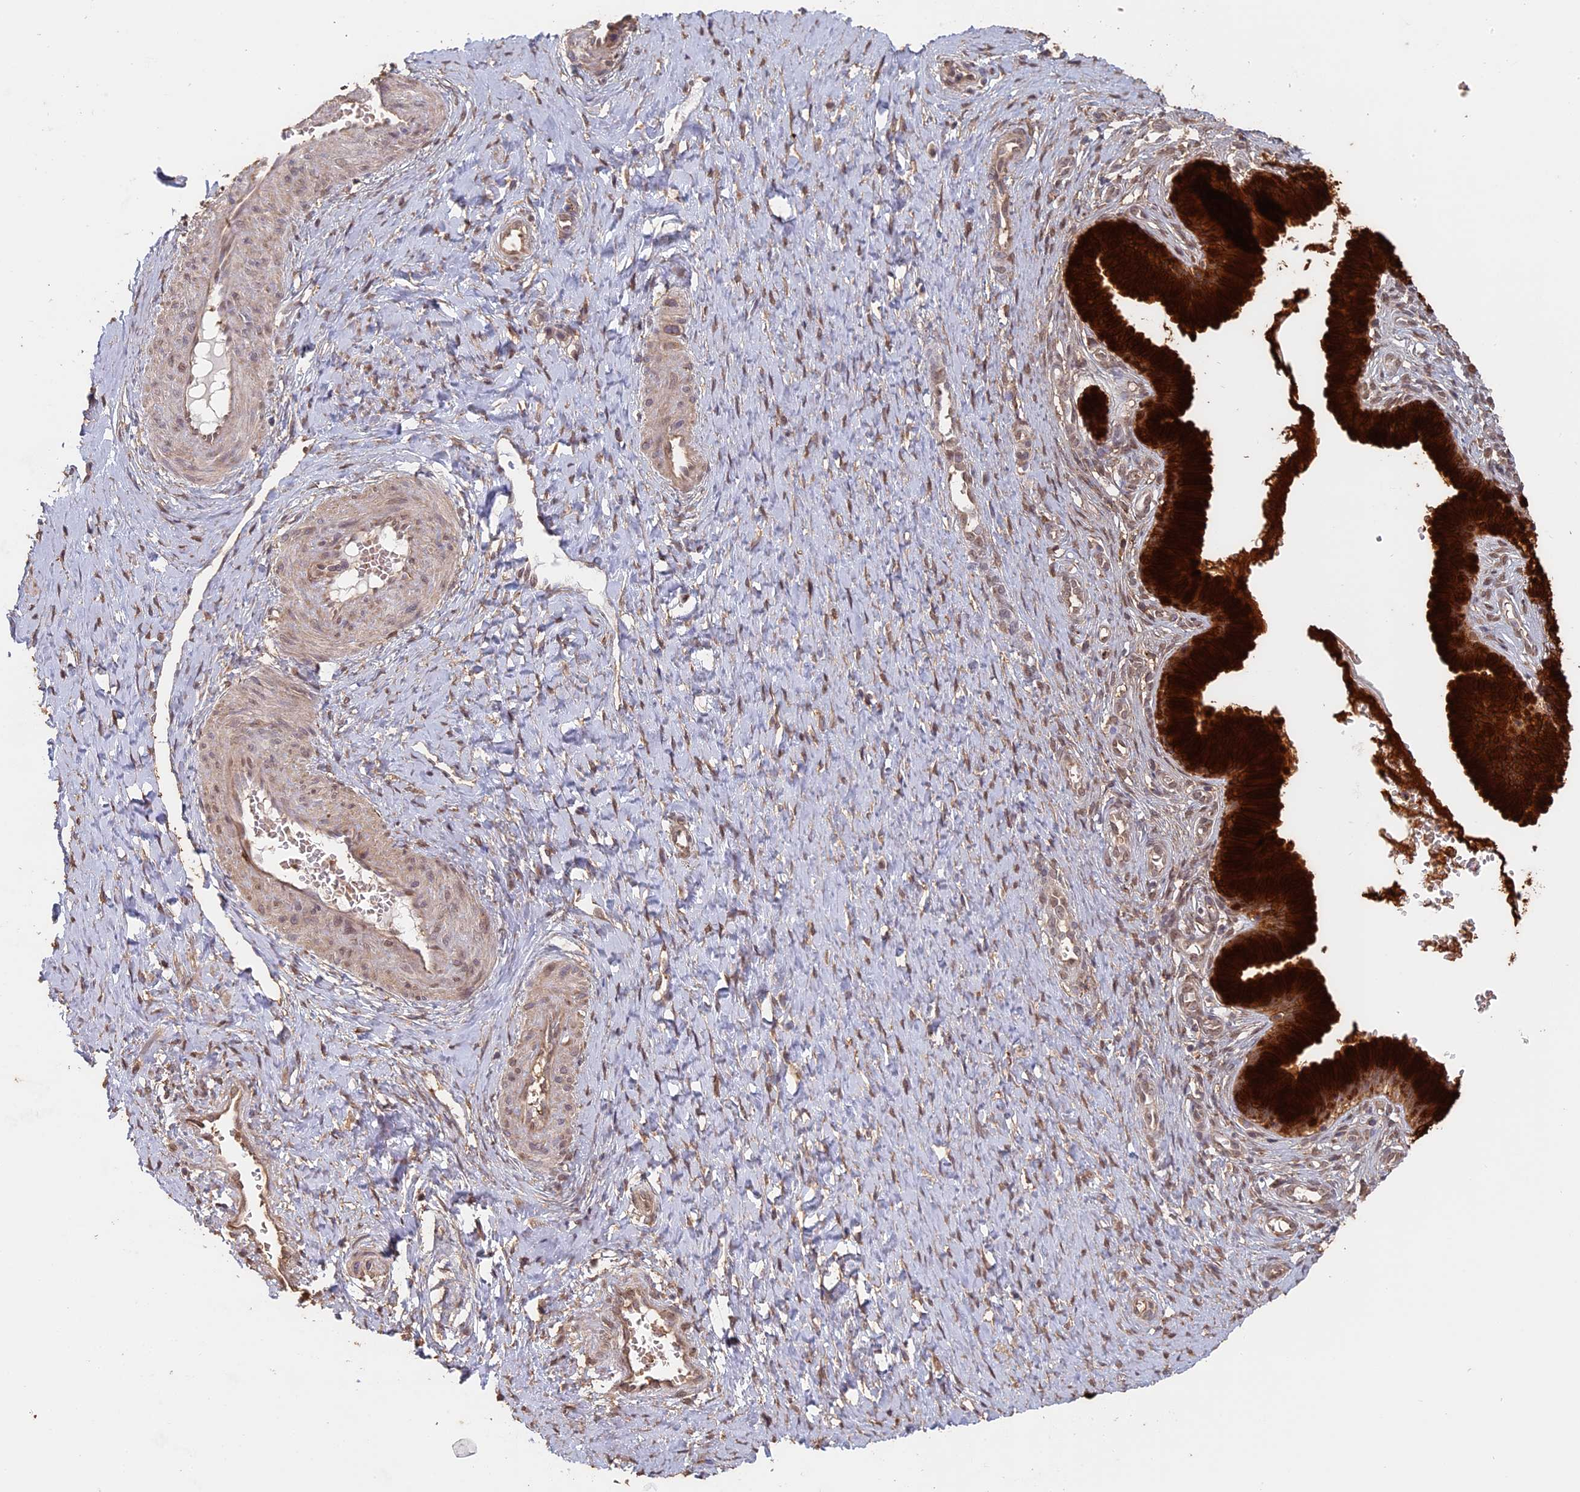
{"staining": {"intensity": "strong", "quantity": ">75%", "location": "cytoplasmic/membranous"}, "tissue": "cervix", "cell_type": "Glandular cells", "image_type": "normal", "snomed": [{"axis": "morphology", "description": "Normal tissue, NOS"}, {"axis": "topography", "description": "Cervix"}], "caption": "High-magnification brightfield microscopy of normal cervix stained with DAB (brown) and counterstained with hematoxylin (blue). glandular cells exhibit strong cytoplasmic/membranous staining is seen in approximately>75% of cells.", "gene": "STX16", "patient": {"sex": "female", "age": 36}}